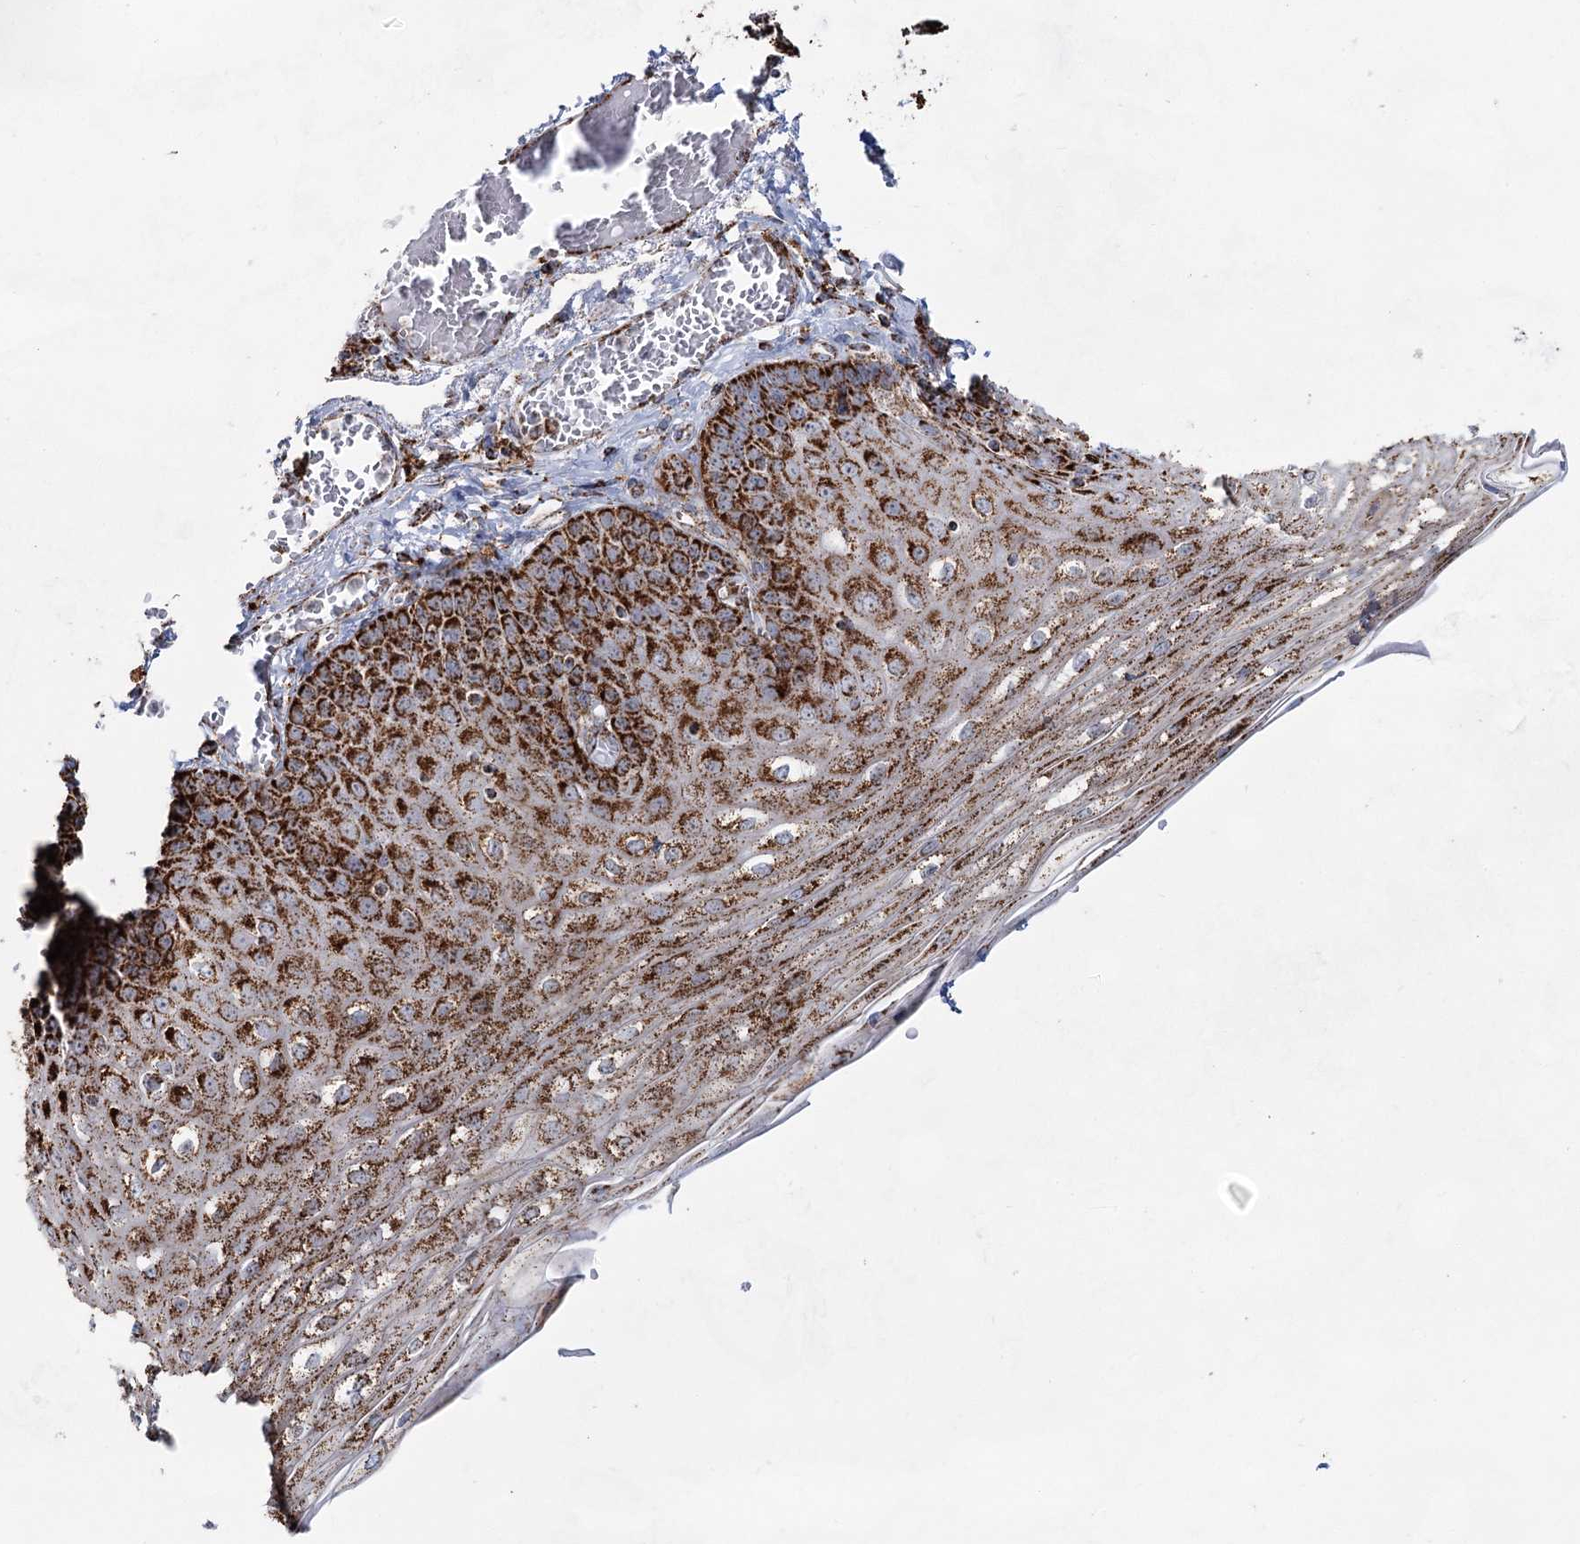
{"staining": {"intensity": "strong", "quantity": ">75%", "location": "cytoplasmic/membranous"}, "tissue": "esophagus", "cell_type": "Squamous epithelial cells", "image_type": "normal", "snomed": [{"axis": "morphology", "description": "Normal tissue, NOS"}, {"axis": "topography", "description": "Esophagus"}], "caption": "A high-resolution image shows immunohistochemistry (IHC) staining of benign esophagus, which reveals strong cytoplasmic/membranous staining in about >75% of squamous epithelial cells.", "gene": "CWF19L1", "patient": {"sex": "male", "age": 81}}